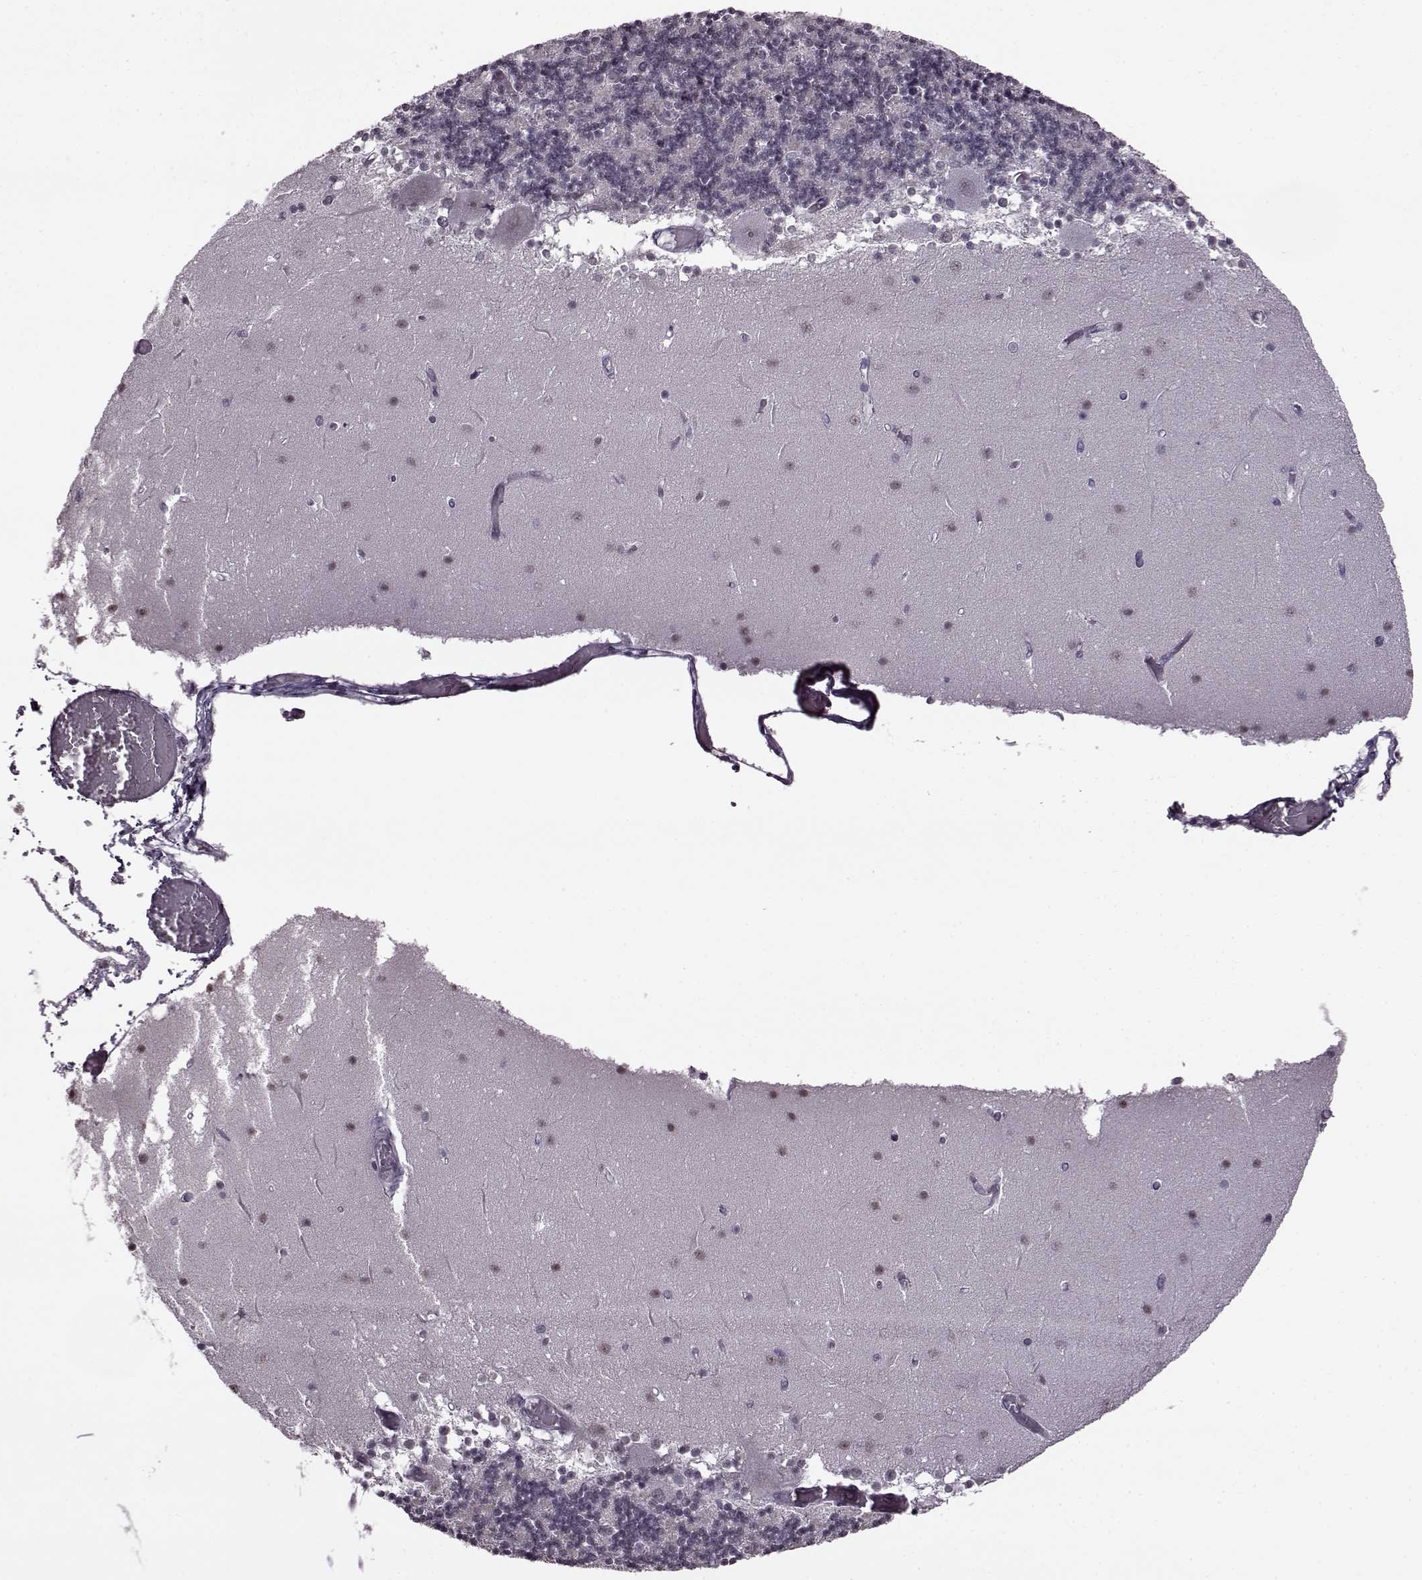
{"staining": {"intensity": "negative", "quantity": "none", "location": "none"}, "tissue": "cerebellum", "cell_type": "Cells in granular layer", "image_type": "normal", "snomed": [{"axis": "morphology", "description": "Normal tissue, NOS"}, {"axis": "topography", "description": "Cerebellum"}], "caption": "IHC image of unremarkable cerebellum: human cerebellum stained with DAB demonstrates no significant protein expression in cells in granular layer. (Brightfield microscopy of DAB (3,3'-diaminobenzidine) IHC at high magnification).", "gene": "SLC28A2", "patient": {"sex": "female", "age": 28}}